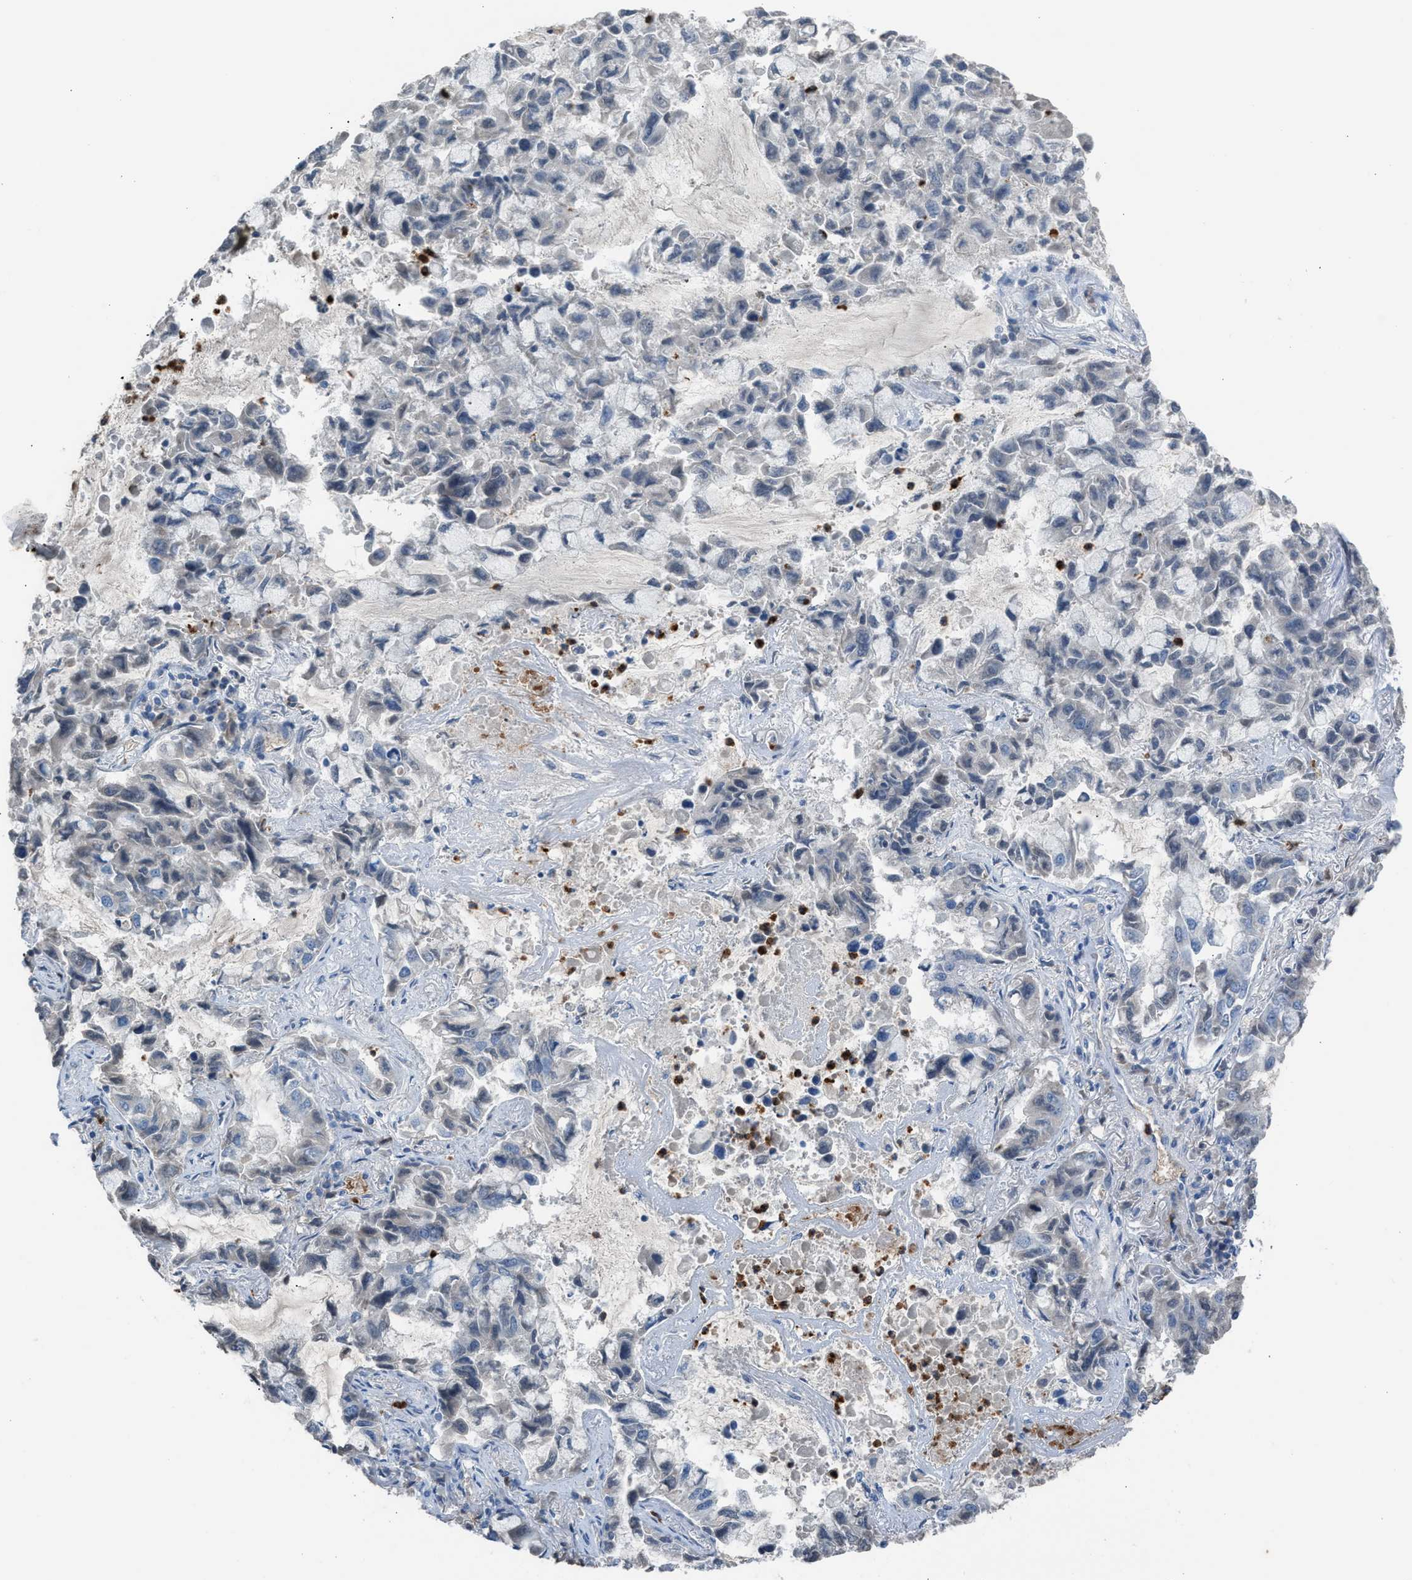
{"staining": {"intensity": "negative", "quantity": "none", "location": "none"}, "tissue": "lung cancer", "cell_type": "Tumor cells", "image_type": "cancer", "snomed": [{"axis": "morphology", "description": "Adenocarcinoma, NOS"}, {"axis": "topography", "description": "Lung"}], "caption": "Tumor cells are negative for brown protein staining in lung cancer.", "gene": "CFAP77", "patient": {"sex": "male", "age": 64}}